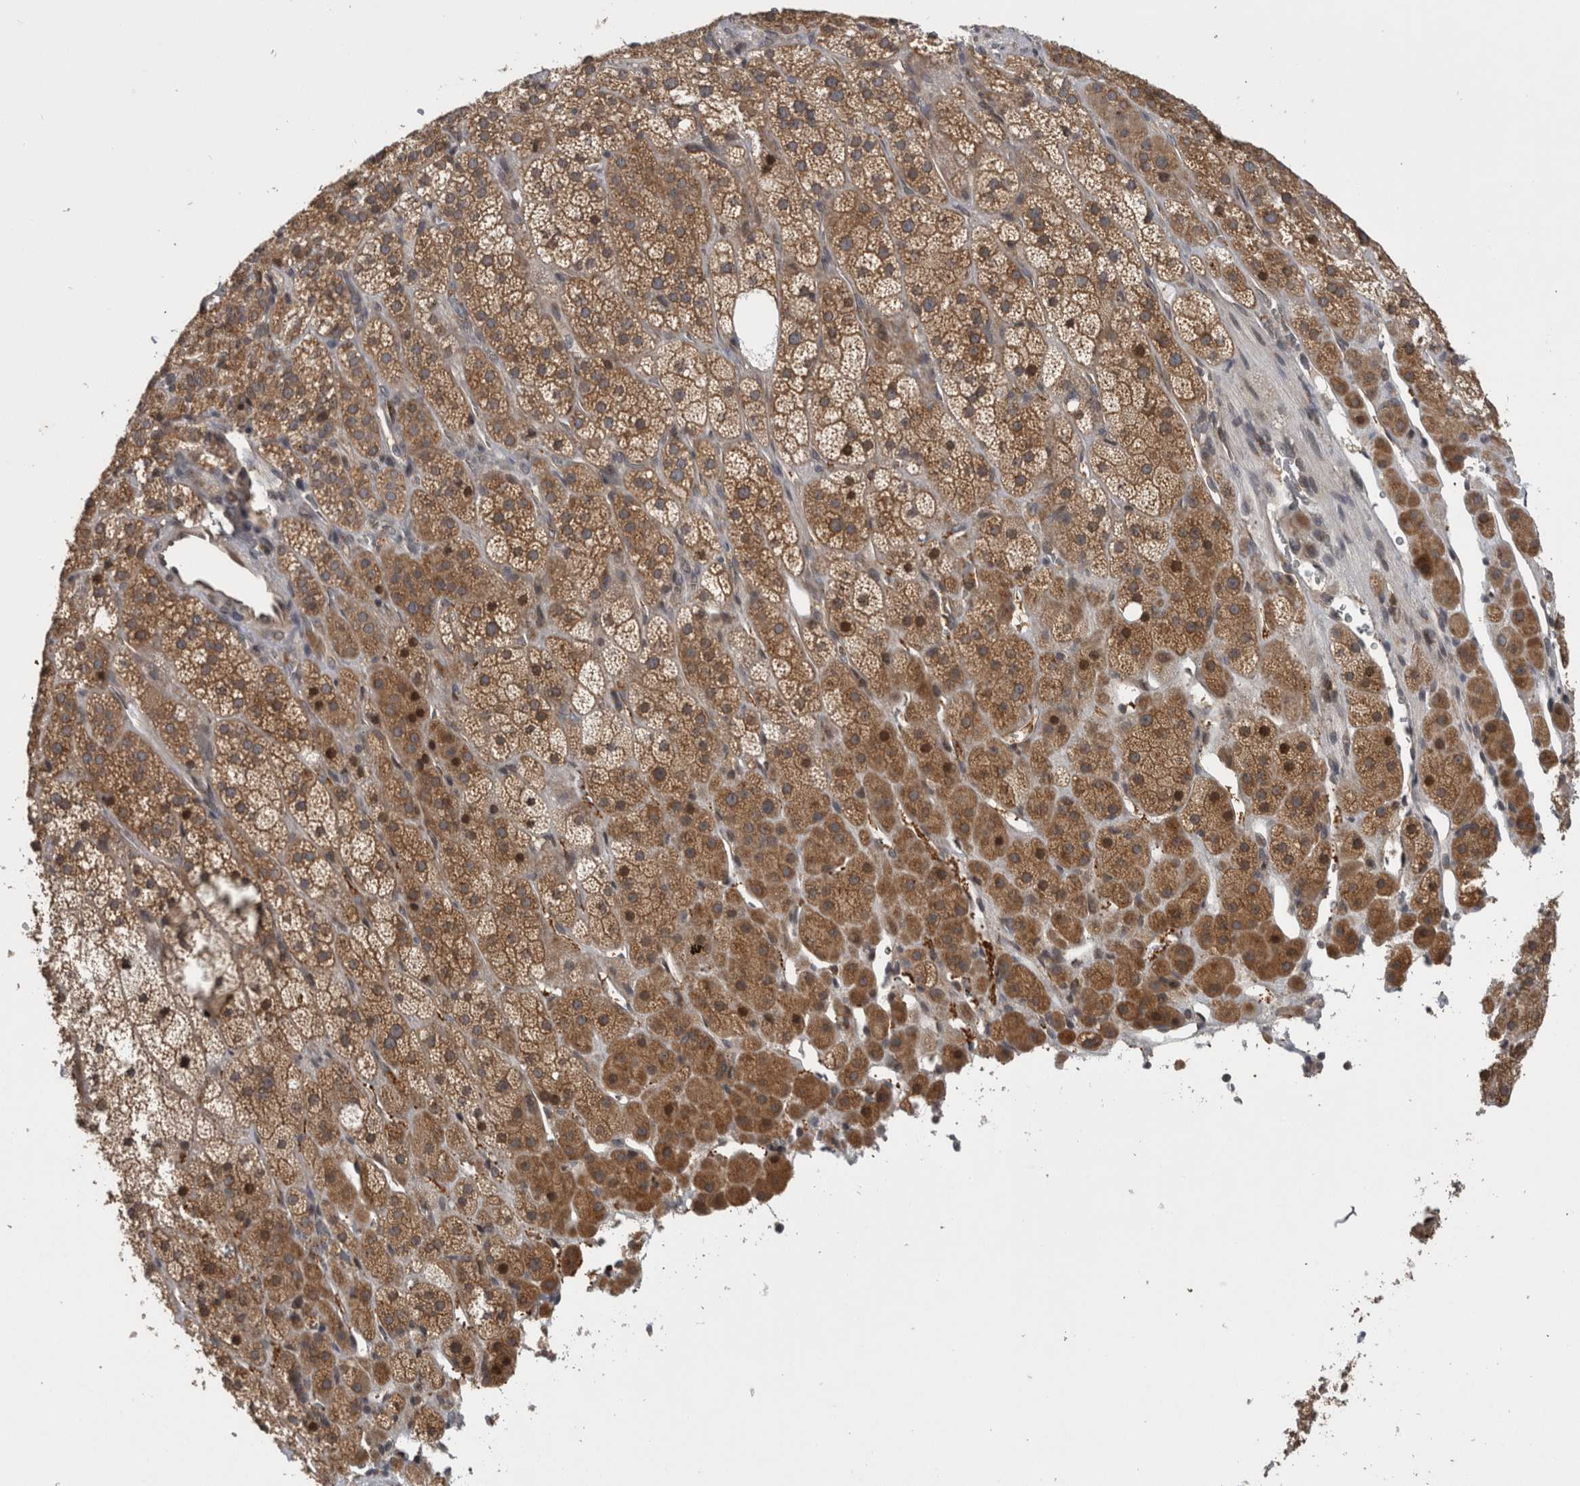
{"staining": {"intensity": "moderate", "quantity": ">75%", "location": "cytoplasmic/membranous"}, "tissue": "adrenal gland", "cell_type": "Glandular cells", "image_type": "normal", "snomed": [{"axis": "morphology", "description": "Normal tissue, NOS"}, {"axis": "topography", "description": "Adrenal gland"}], "caption": "A high-resolution image shows IHC staining of unremarkable adrenal gland, which exhibits moderate cytoplasmic/membranous positivity in approximately >75% of glandular cells.", "gene": "ATXN2", "patient": {"sex": "male", "age": 57}}